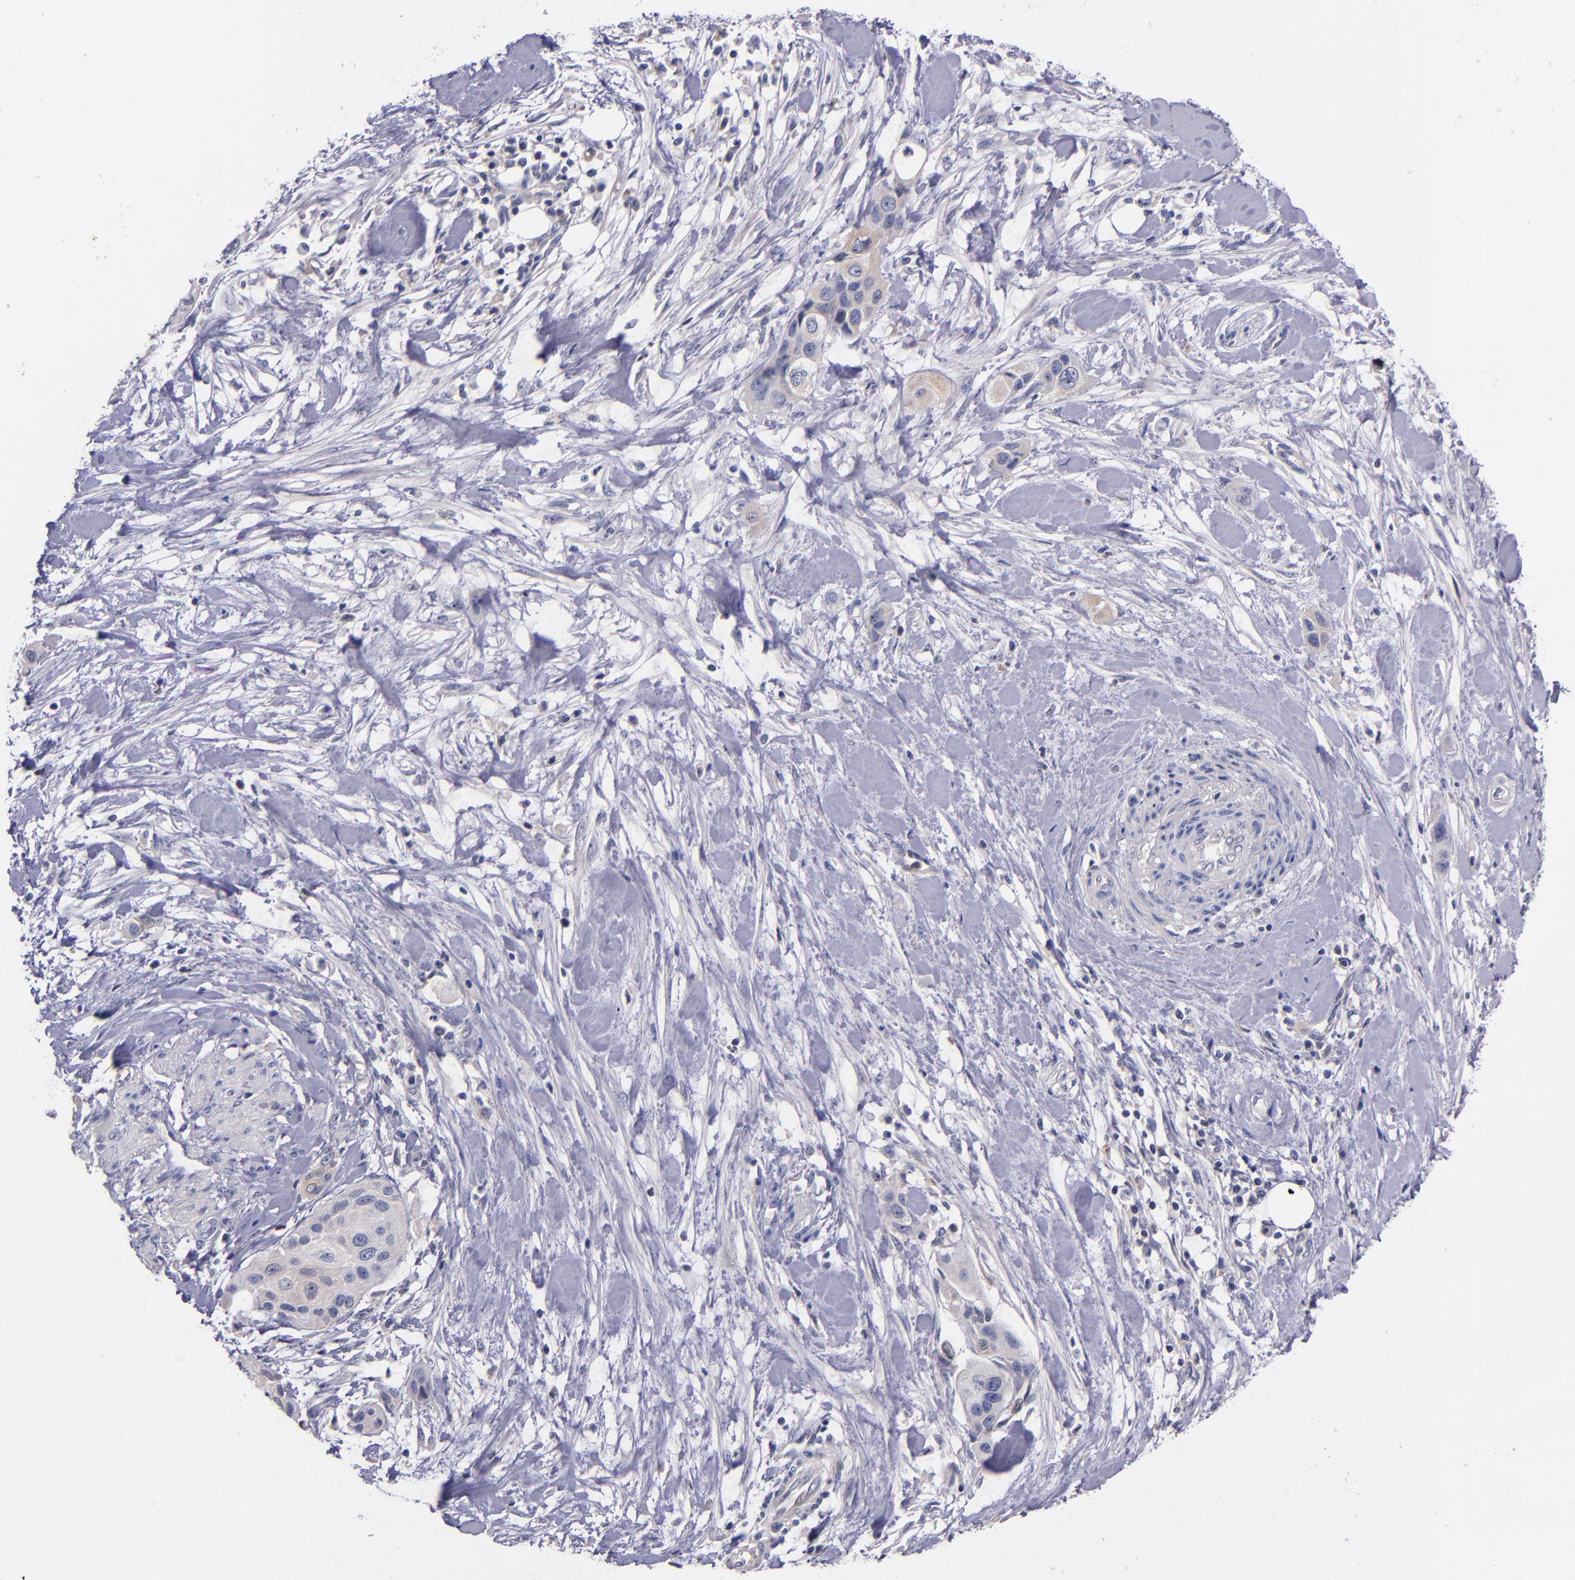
{"staining": {"intensity": "weak", "quantity": "25%-75%", "location": "cytoplasmic/membranous"}, "tissue": "pancreatic cancer", "cell_type": "Tumor cells", "image_type": "cancer", "snomed": [{"axis": "morphology", "description": "Adenocarcinoma, NOS"}, {"axis": "topography", "description": "Pancreas"}], "caption": "A high-resolution image shows immunohistochemistry staining of pancreatic cancer (adenocarcinoma), which reveals weak cytoplasmic/membranous positivity in approximately 25%-75% of tumor cells.", "gene": "RBP4", "patient": {"sex": "female", "age": 60}}